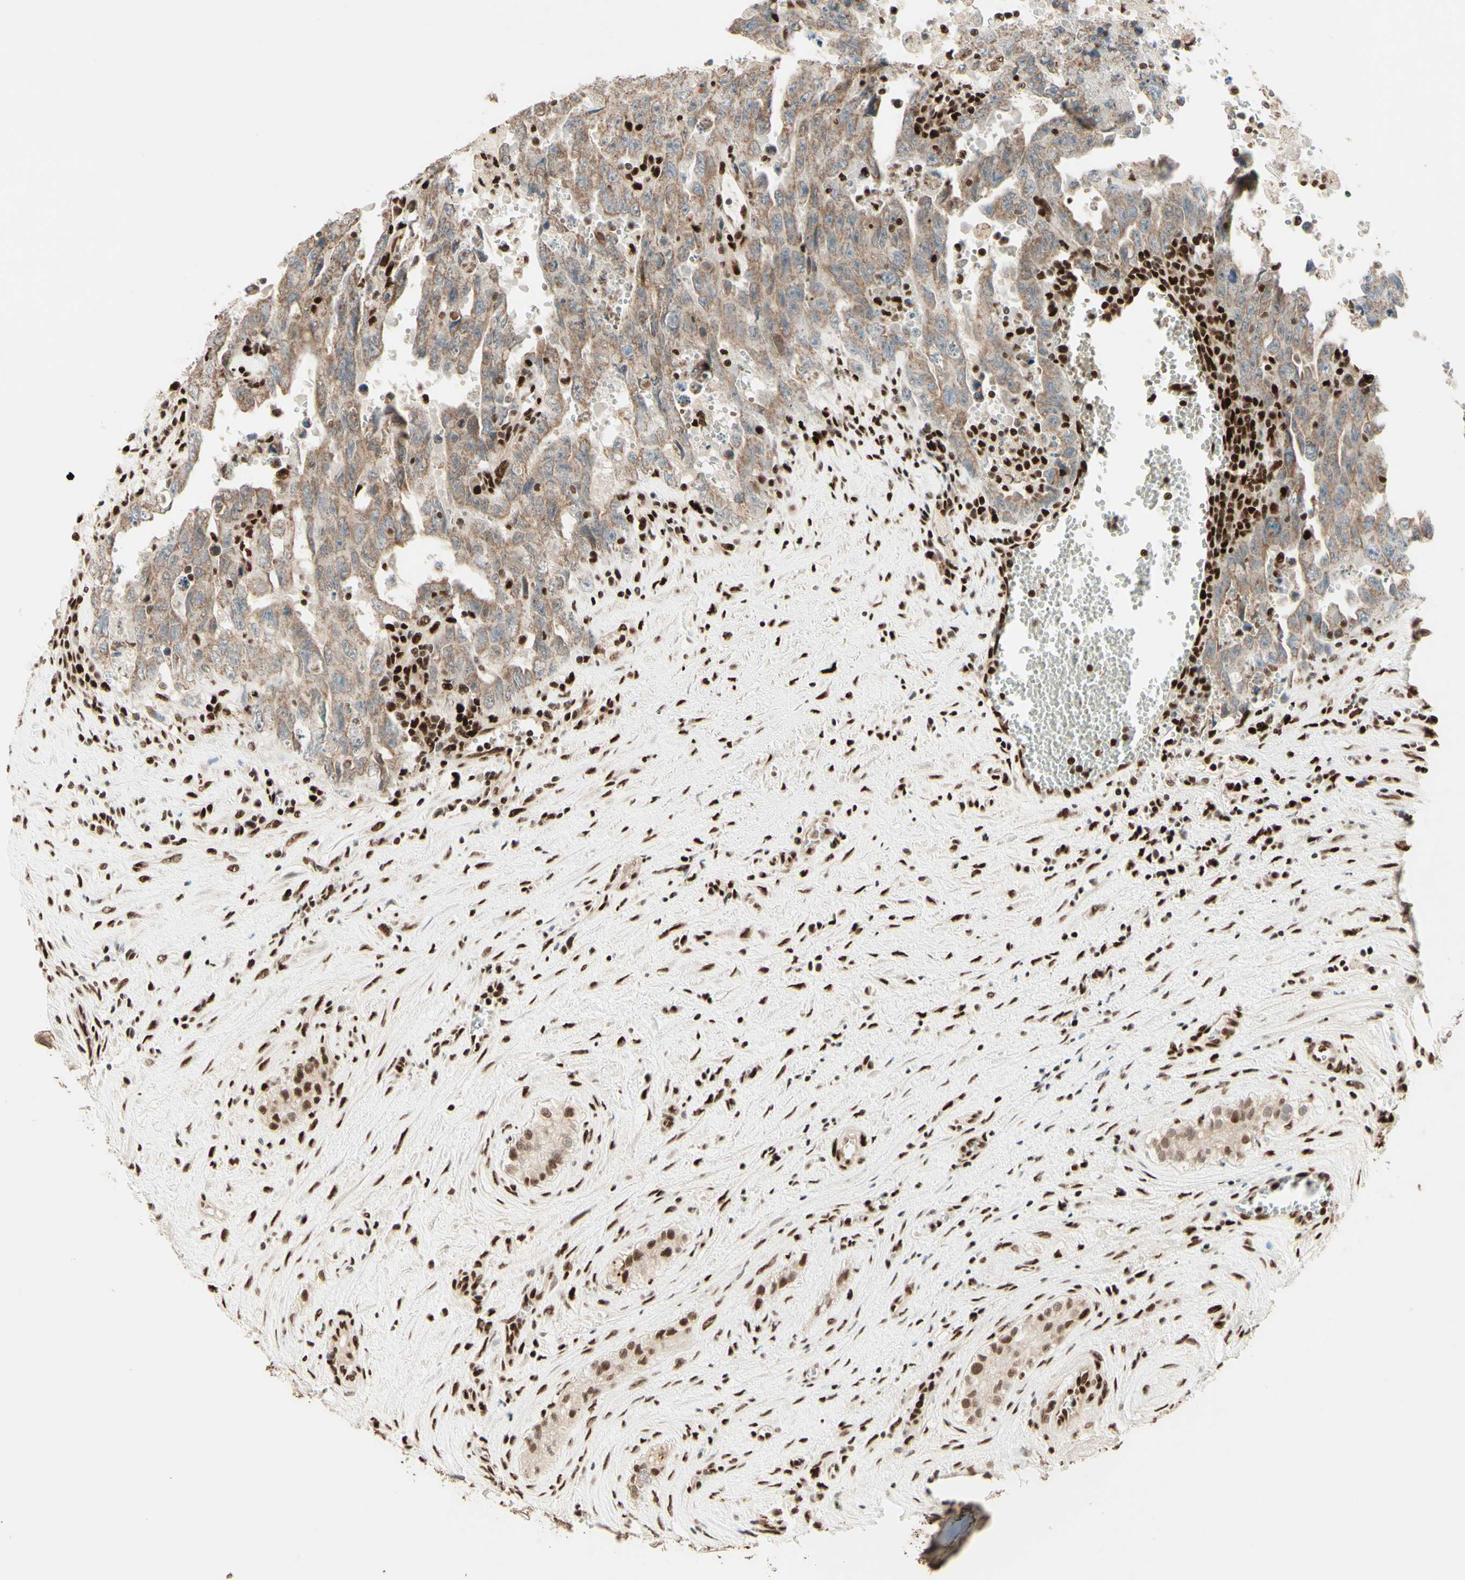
{"staining": {"intensity": "weak", "quantity": ">75%", "location": "cytoplasmic/membranous"}, "tissue": "testis cancer", "cell_type": "Tumor cells", "image_type": "cancer", "snomed": [{"axis": "morphology", "description": "Carcinoma, Embryonal, NOS"}, {"axis": "topography", "description": "Testis"}], "caption": "This histopathology image exhibits immunohistochemistry (IHC) staining of embryonal carcinoma (testis), with low weak cytoplasmic/membranous positivity in approximately >75% of tumor cells.", "gene": "NR3C1", "patient": {"sex": "male", "age": 28}}